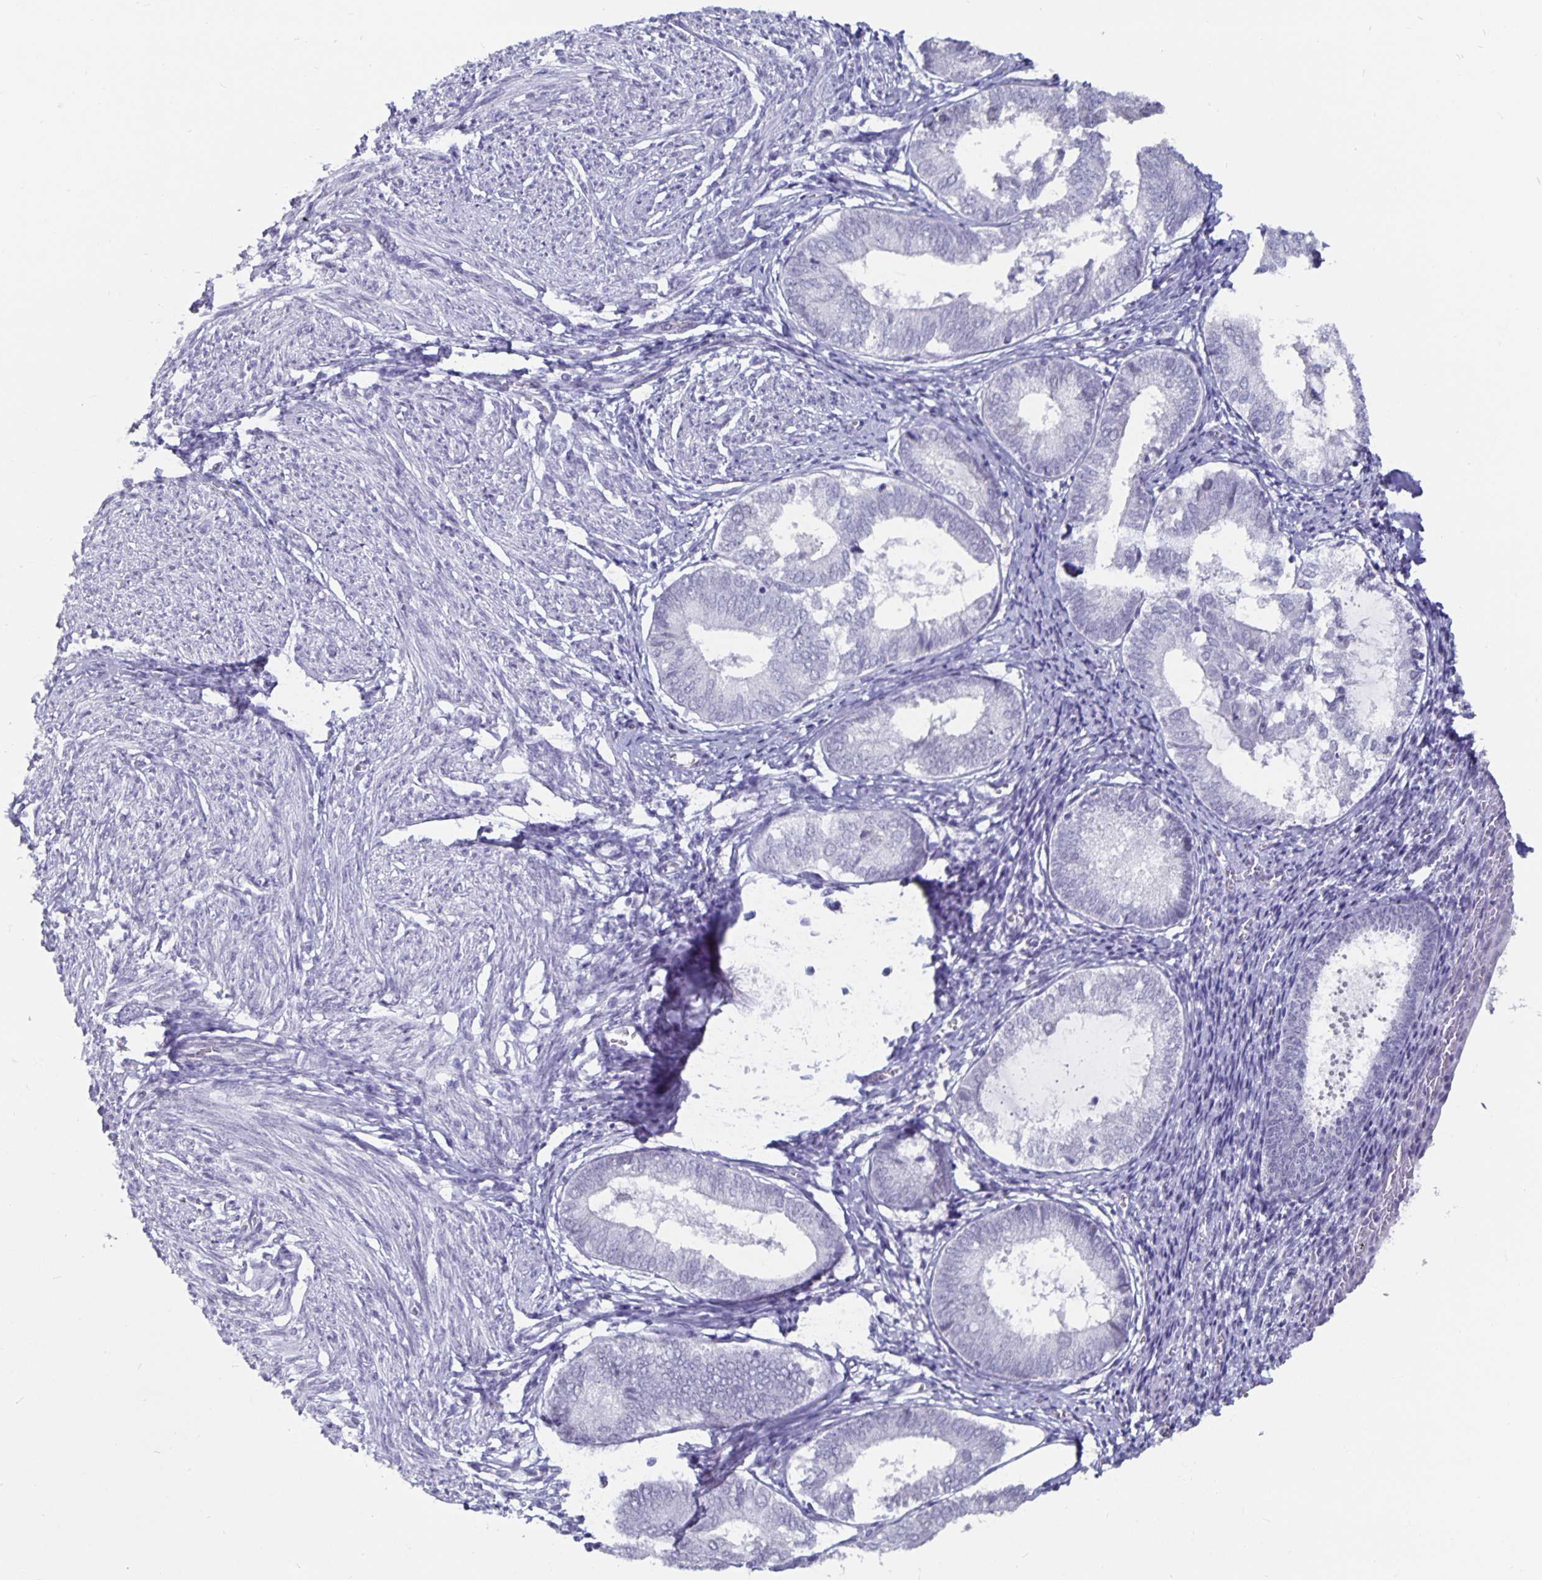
{"staining": {"intensity": "negative", "quantity": "none", "location": "none"}, "tissue": "endometrium", "cell_type": "Cells in endometrial stroma", "image_type": "normal", "snomed": [{"axis": "morphology", "description": "Normal tissue, NOS"}, {"axis": "topography", "description": "Endometrium"}], "caption": "Endometrium stained for a protein using immunohistochemistry (IHC) reveals no expression cells in endometrial stroma.", "gene": "OLIG2", "patient": {"sex": "female", "age": 50}}